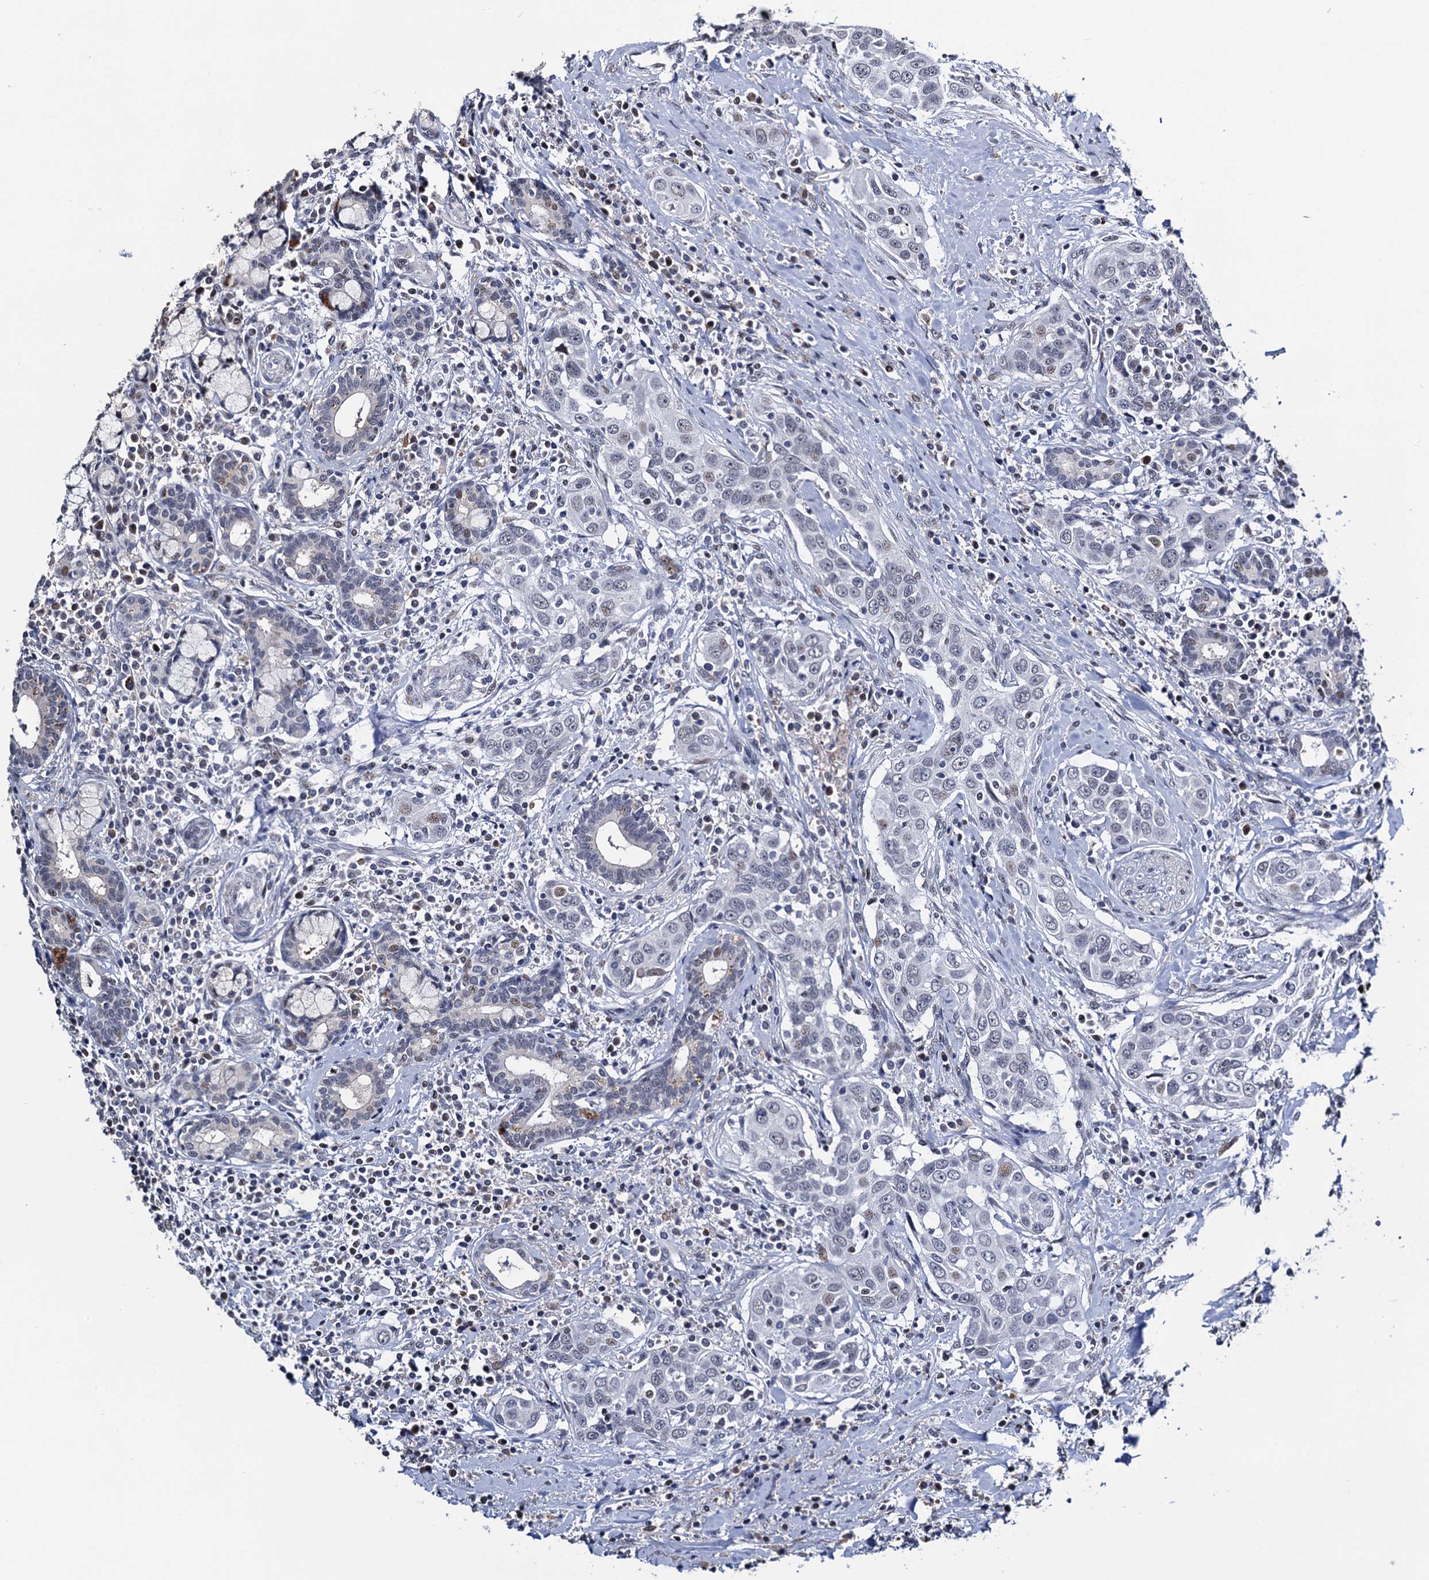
{"staining": {"intensity": "negative", "quantity": "none", "location": "none"}, "tissue": "head and neck cancer", "cell_type": "Tumor cells", "image_type": "cancer", "snomed": [{"axis": "morphology", "description": "Squamous cell carcinoma, NOS"}, {"axis": "topography", "description": "Oral tissue"}, {"axis": "topography", "description": "Head-Neck"}], "caption": "This is an immunohistochemistry (IHC) image of human head and neck cancer. There is no staining in tumor cells.", "gene": "FAM222A", "patient": {"sex": "female", "age": 50}}